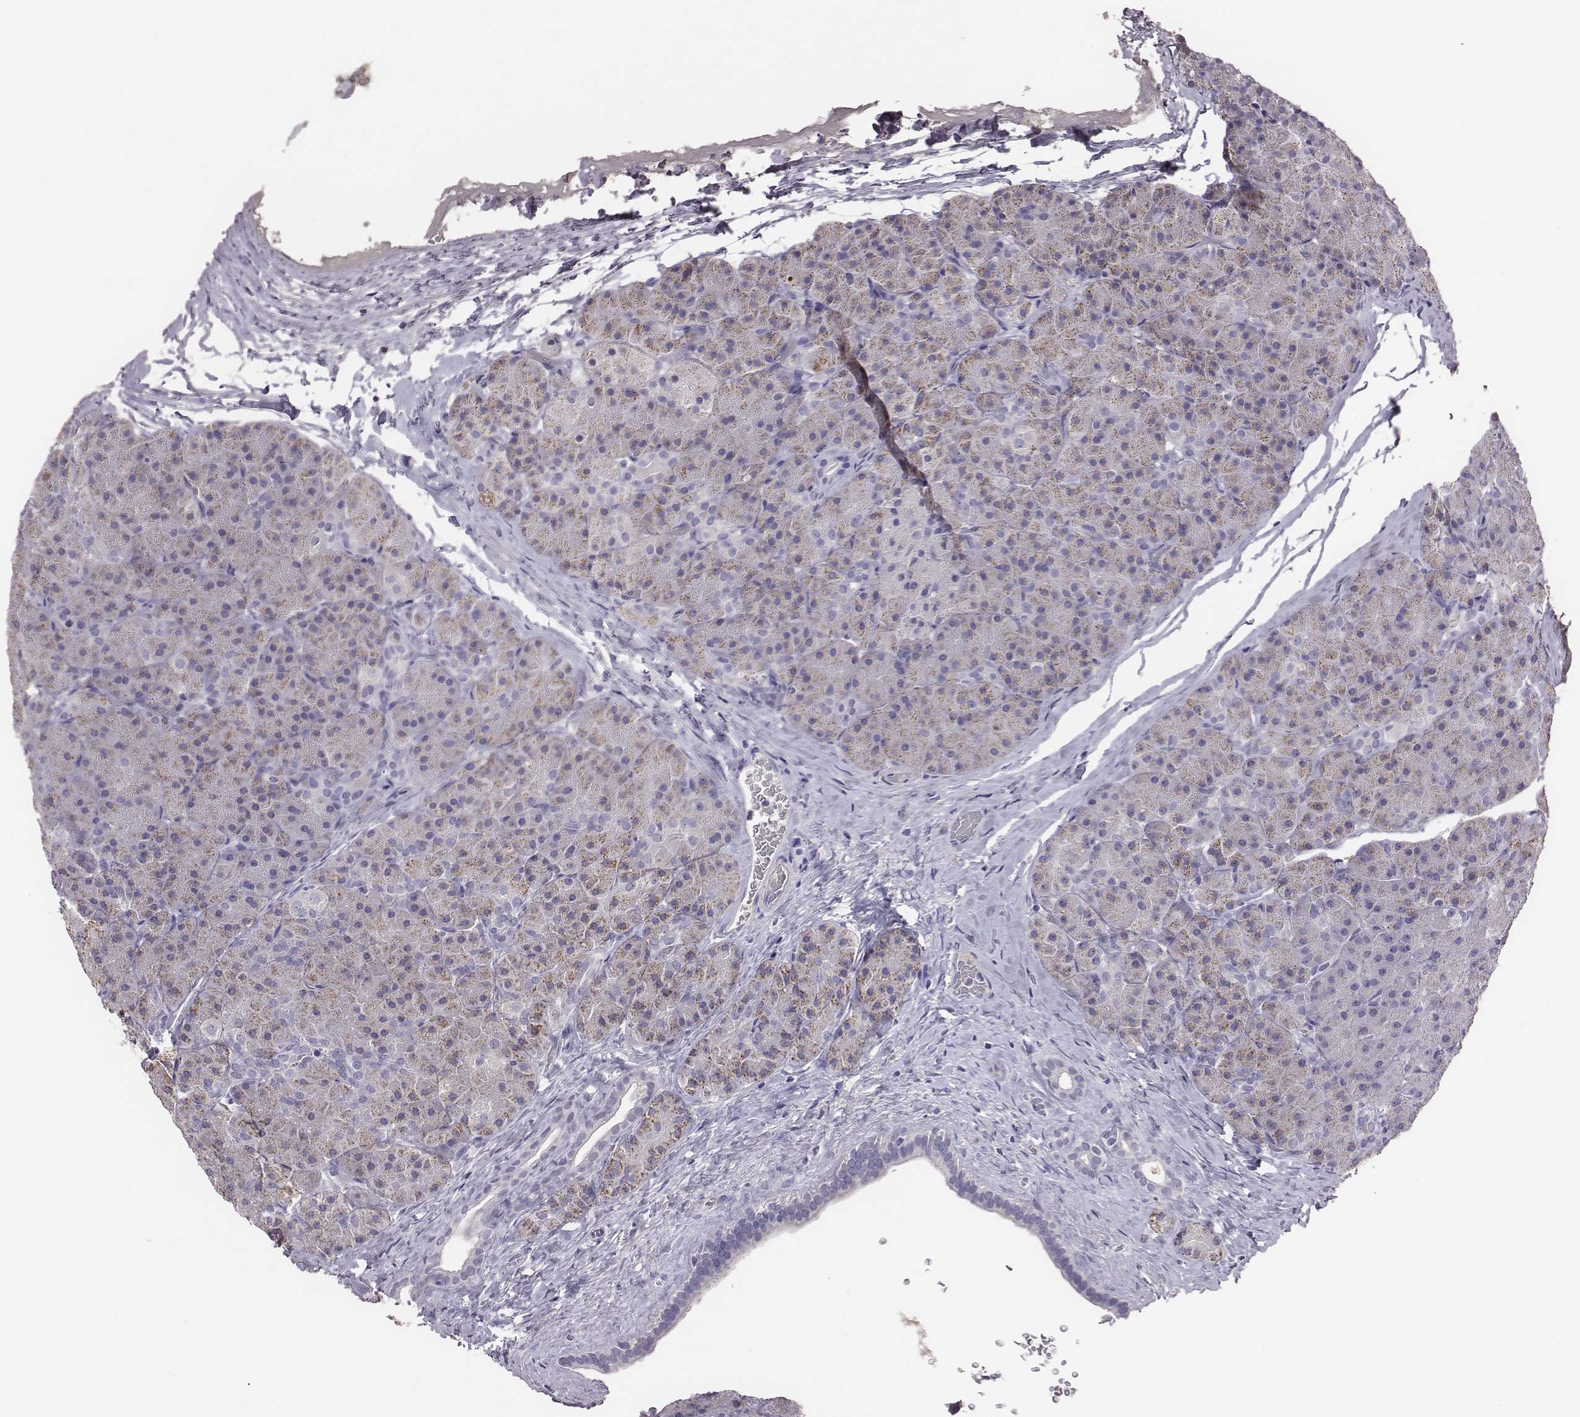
{"staining": {"intensity": "negative", "quantity": "none", "location": "none"}, "tissue": "pancreas", "cell_type": "Exocrine glandular cells", "image_type": "normal", "snomed": [{"axis": "morphology", "description": "Normal tissue, NOS"}, {"axis": "topography", "description": "Pancreas"}], "caption": "IHC photomicrograph of normal pancreas: human pancreas stained with DAB demonstrates no significant protein expression in exocrine glandular cells.", "gene": "EN1", "patient": {"sex": "male", "age": 57}}